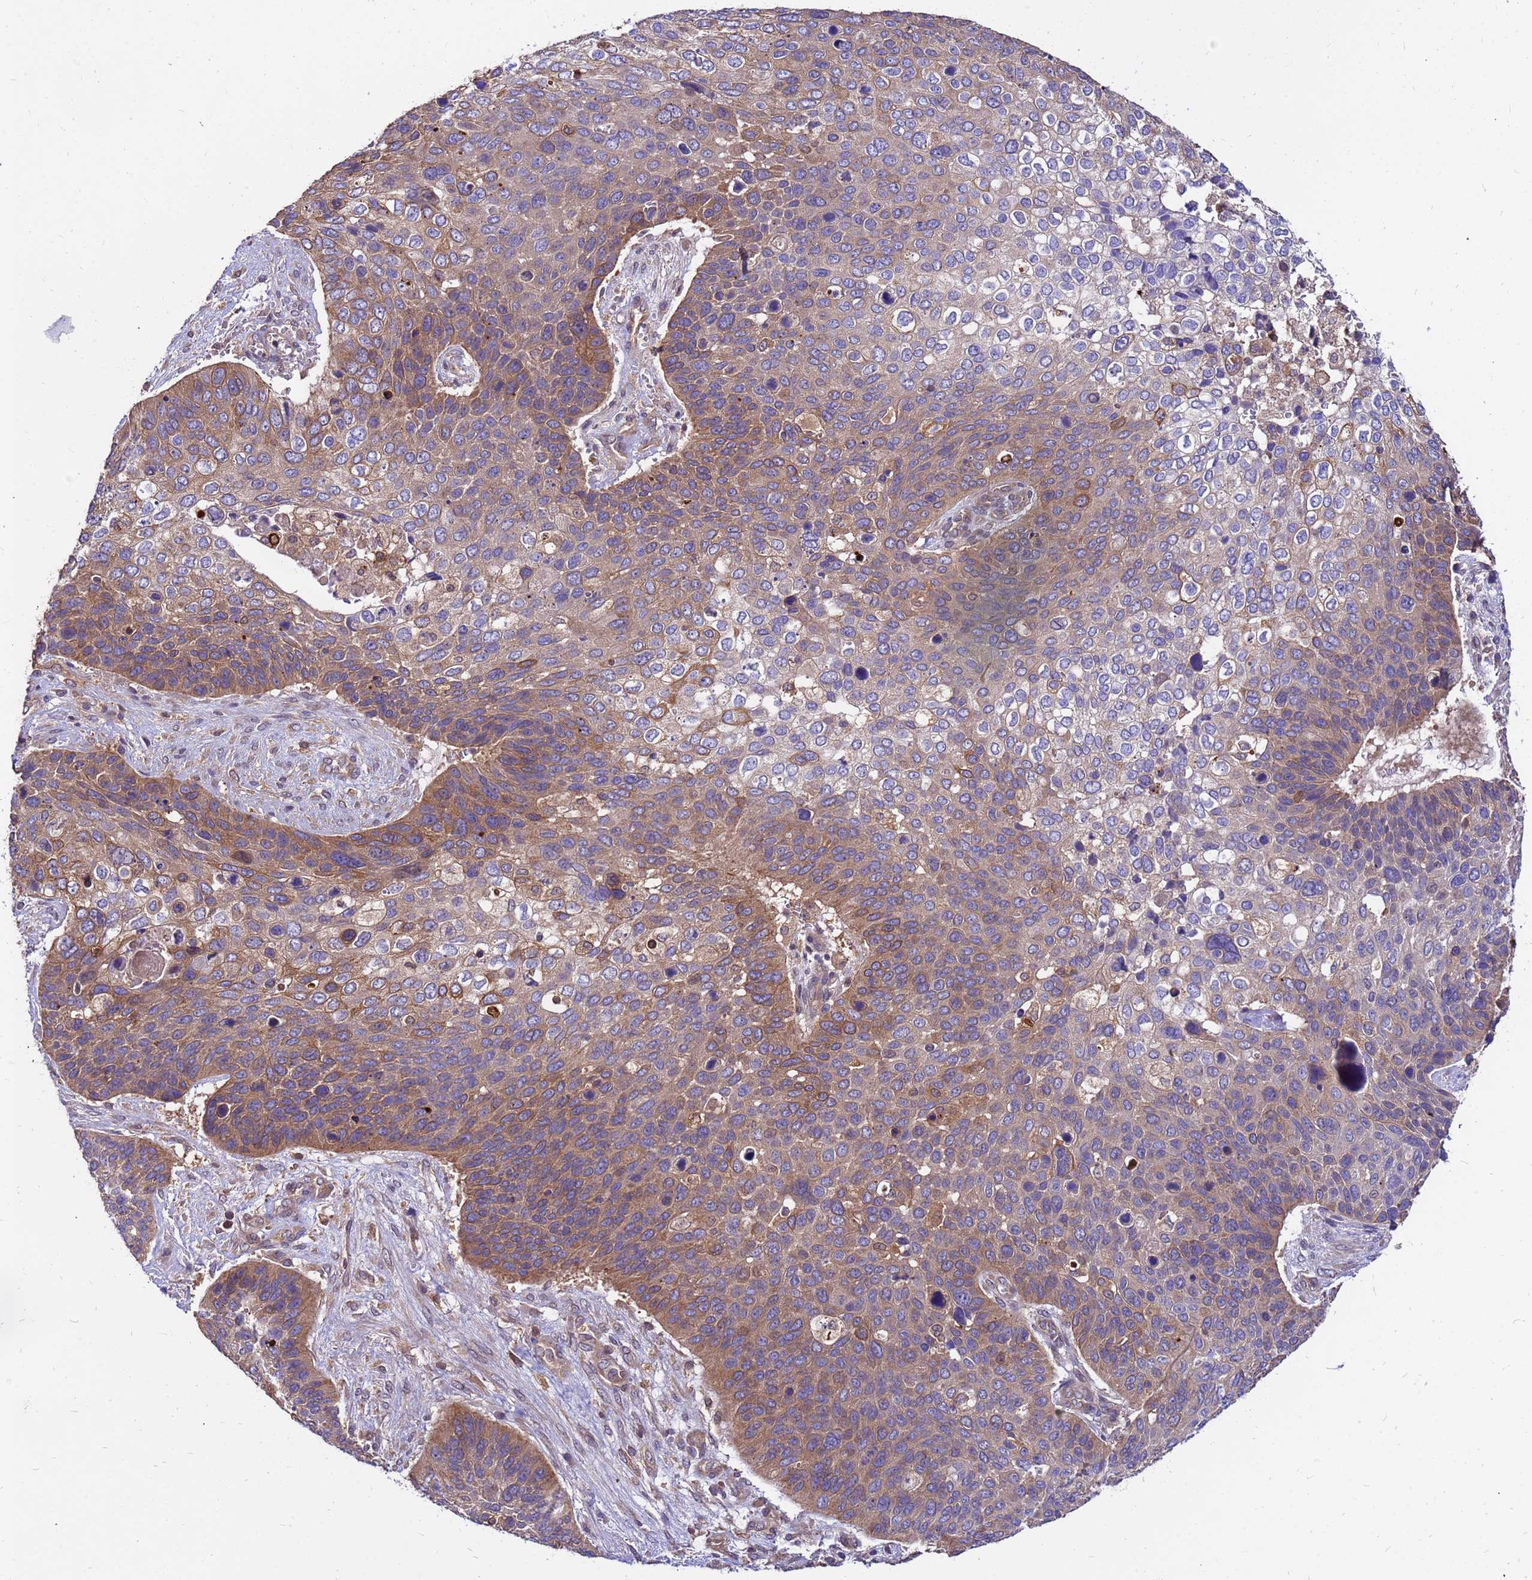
{"staining": {"intensity": "moderate", "quantity": "25%-75%", "location": "cytoplasmic/membranous"}, "tissue": "skin cancer", "cell_type": "Tumor cells", "image_type": "cancer", "snomed": [{"axis": "morphology", "description": "Basal cell carcinoma"}, {"axis": "topography", "description": "Skin"}], "caption": "Protein staining of skin basal cell carcinoma tissue demonstrates moderate cytoplasmic/membranous expression in approximately 25%-75% of tumor cells. (DAB (3,3'-diaminobenzidine) IHC with brightfield microscopy, high magnification).", "gene": "GET3", "patient": {"sex": "female", "age": 74}}